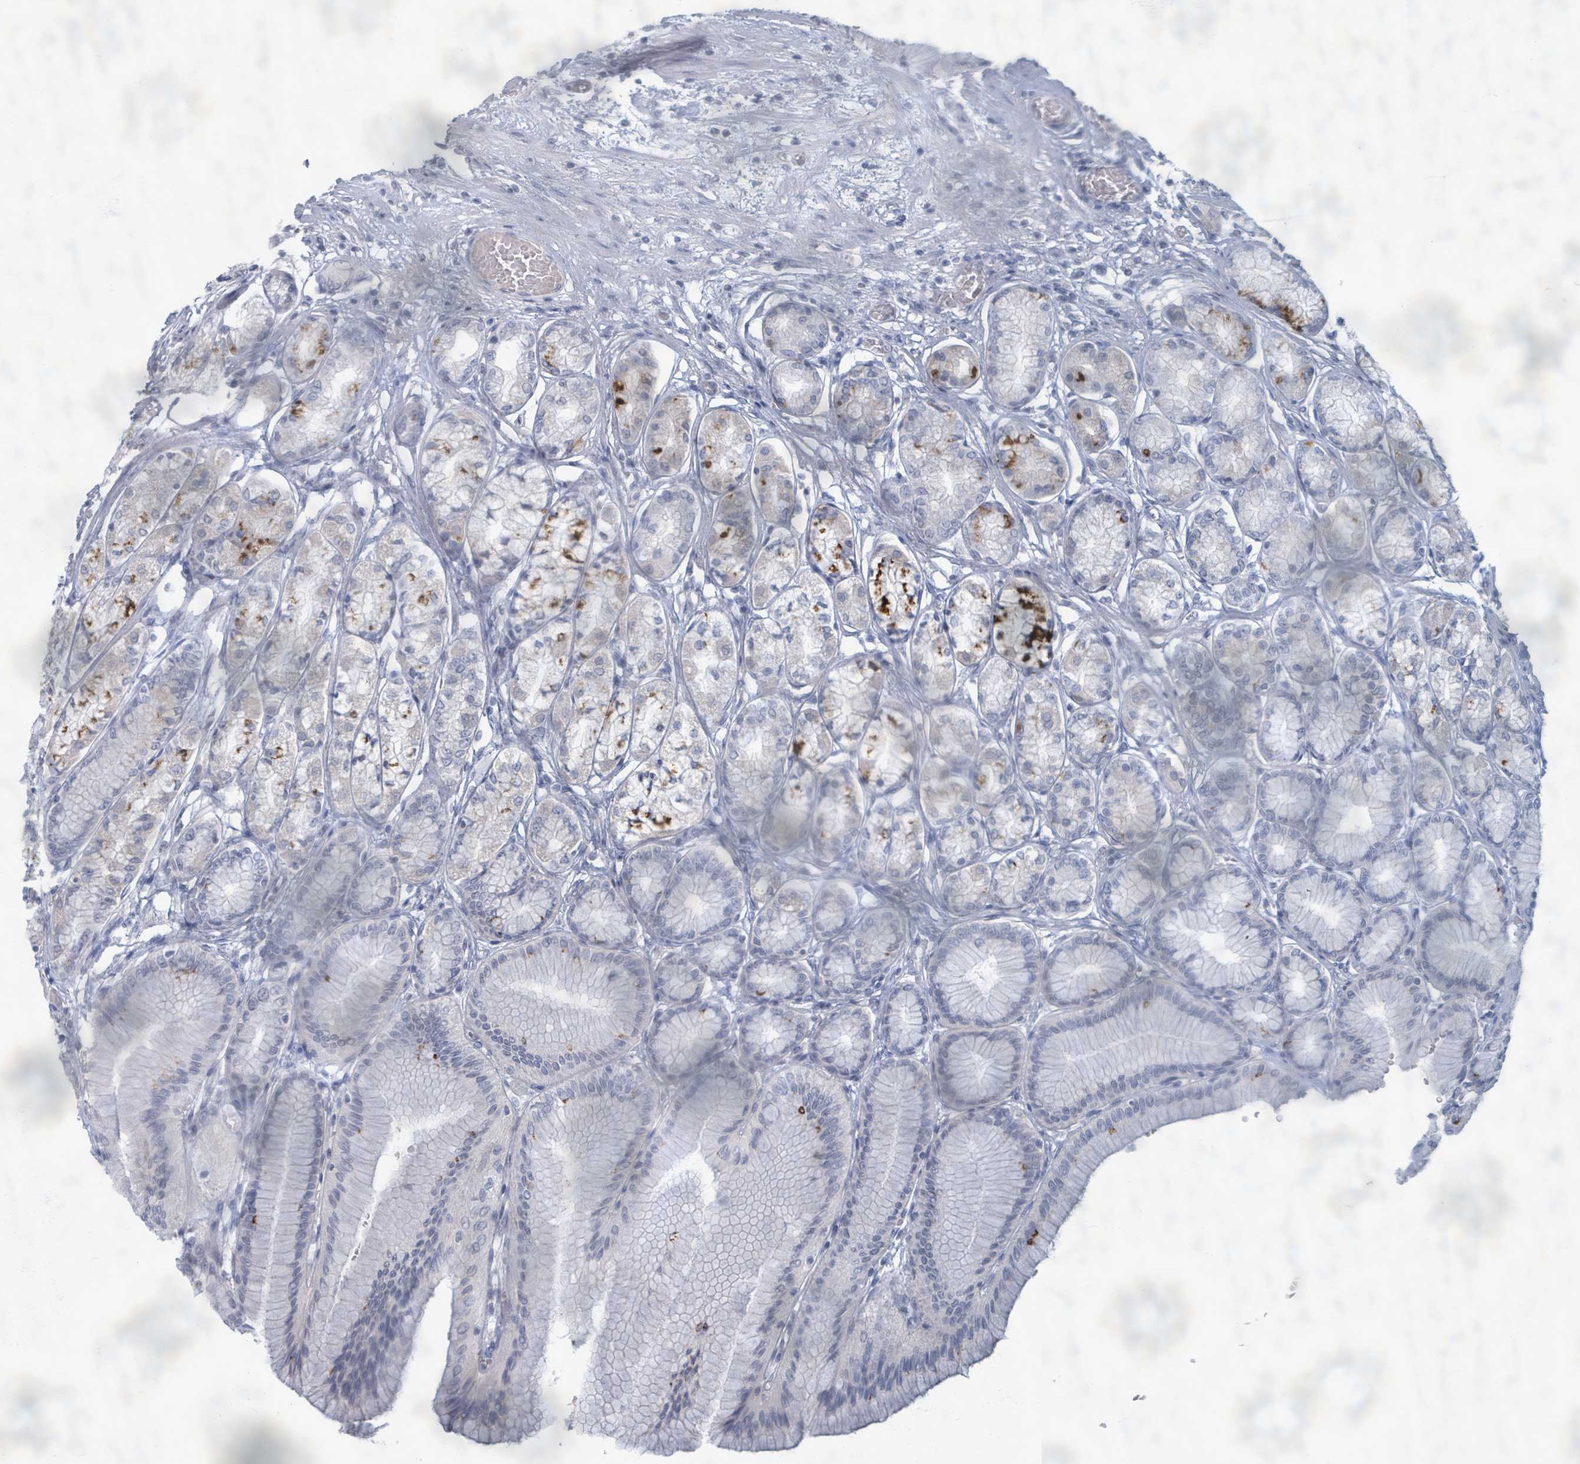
{"staining": {"intensity": "strong", "quantity": "<25%", "location": "cytoplasmic/membranous"}, "tissue": "stomach", "cell_type": "Glandular cells", "image_type": "normal", "snomed": [{"axis": "morphology", "description": "Normal tissue, NOS"}, {"axis": "morphology", "description": "Adenocarcinoma, NOS"}, {"axis": "morphology", "description": "Adenocarcinoma, High grade"}, {"axis": "topography", "description": "Stomach, upper"}, {"axis": "topography", "description": "Stomach"}], "caption": "A brown stain labels strong cytoplasmic/membranous expression of a protein in glandular cells of benign stomach. The staining is performed using DAB (3,3'-diaminobenzidine) brown chromogen to label protein expression. The nuclei are counter-stained blue using hematoxylin.", "gene": "WNT11", "patient": {"sex": "female", "age": 65}}